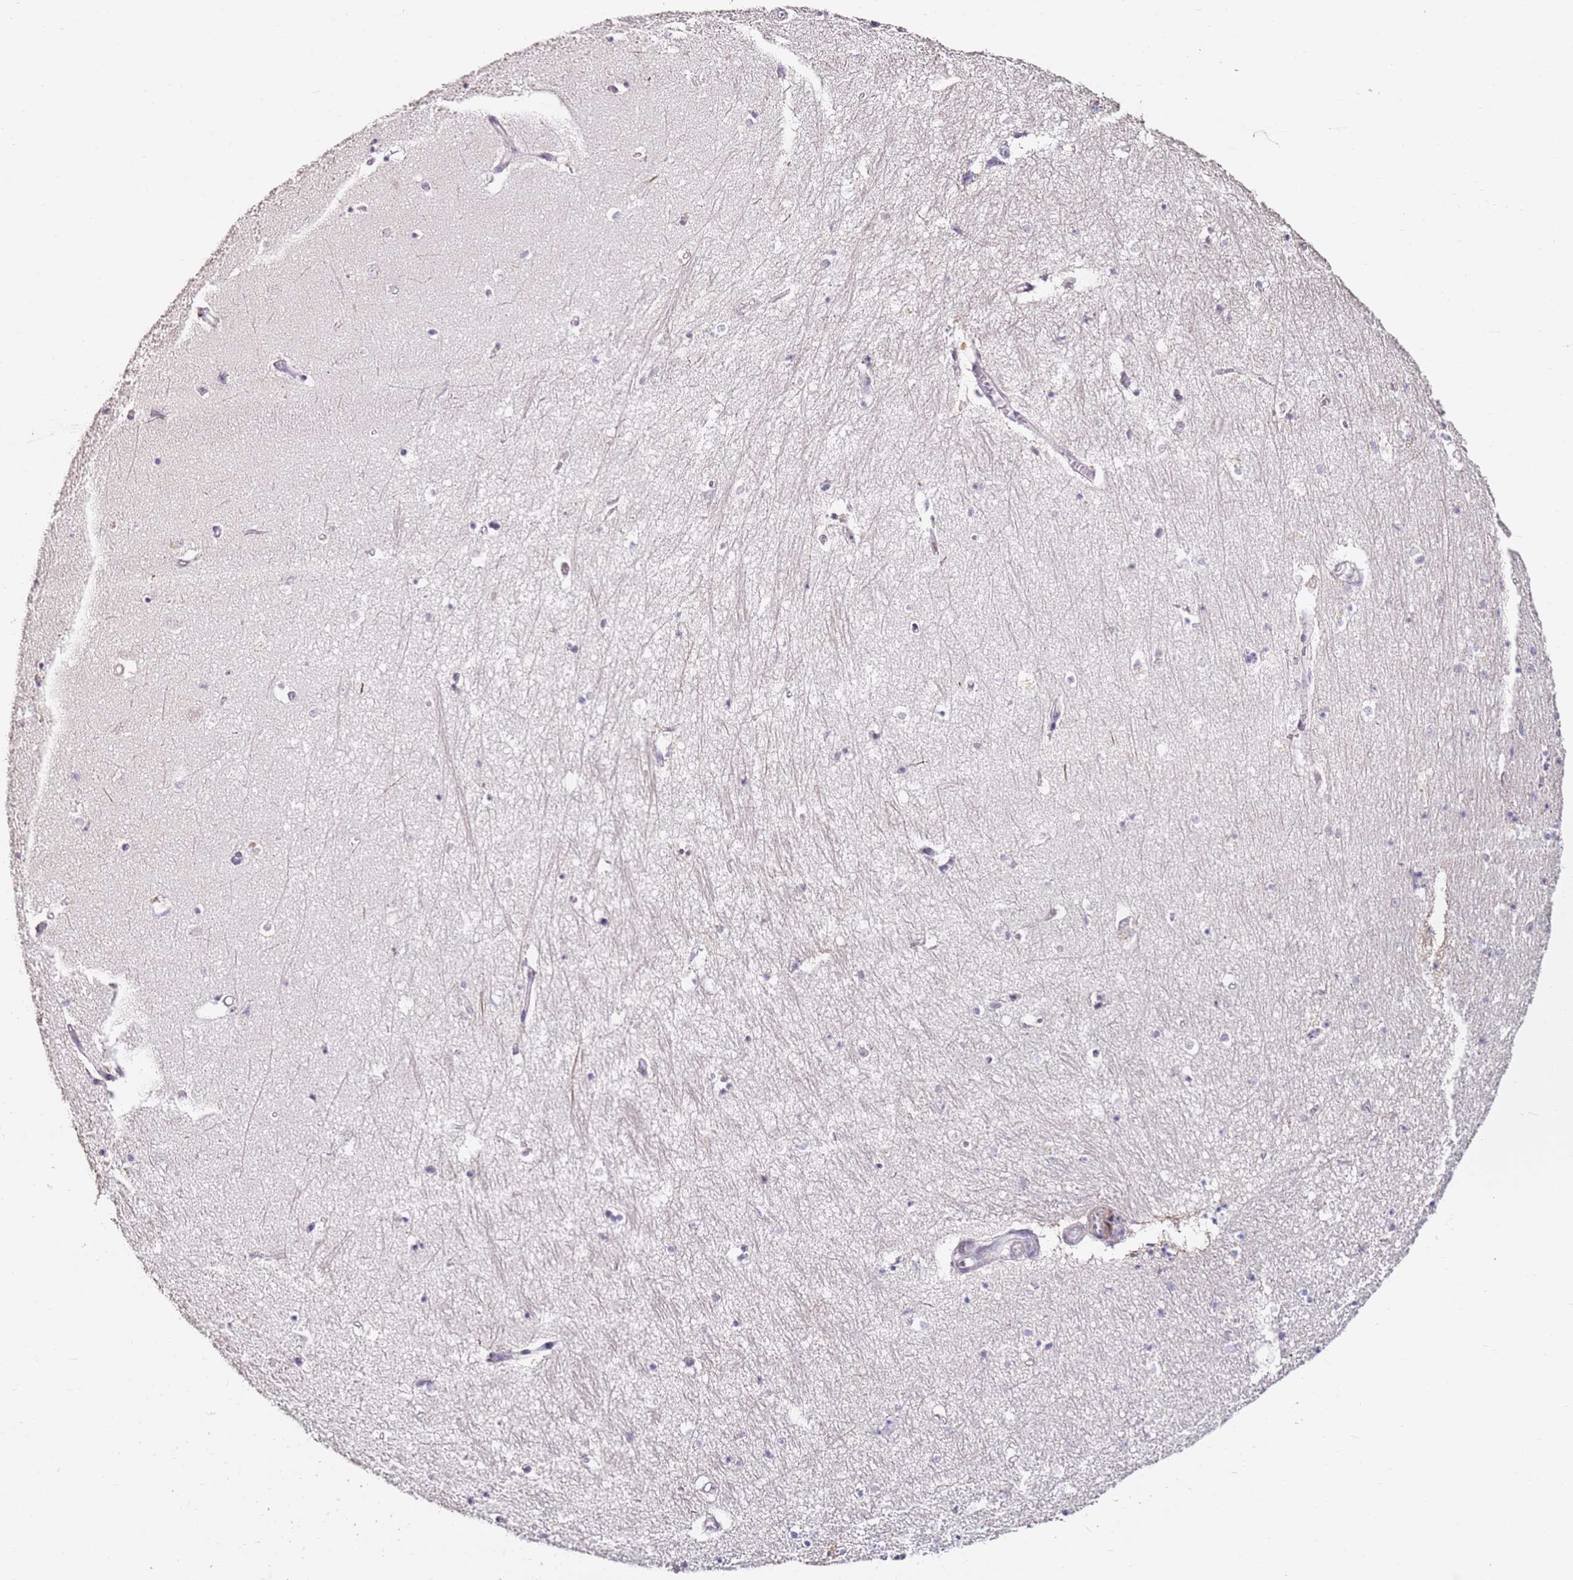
{"staining": {"intensity": "negative", "quantity": "none", "location": "none"}, "tissue": "hippocampus", "cell_type": "Glial cells", "image_type": "normal", "snomed": [{"axis": "morphology", "description": "Normal tissue, NOS"}, {"axis": "topography", "description": "Hippocampus"}], "caption": "This micrograph is of benign hippocampus stained with IHC to label a protein in brown with the nuclei are counter-stained blue. There is no positivity in glial cells.", "gene": "RARS2", "patient": {"sex": "female", "age": 64}}